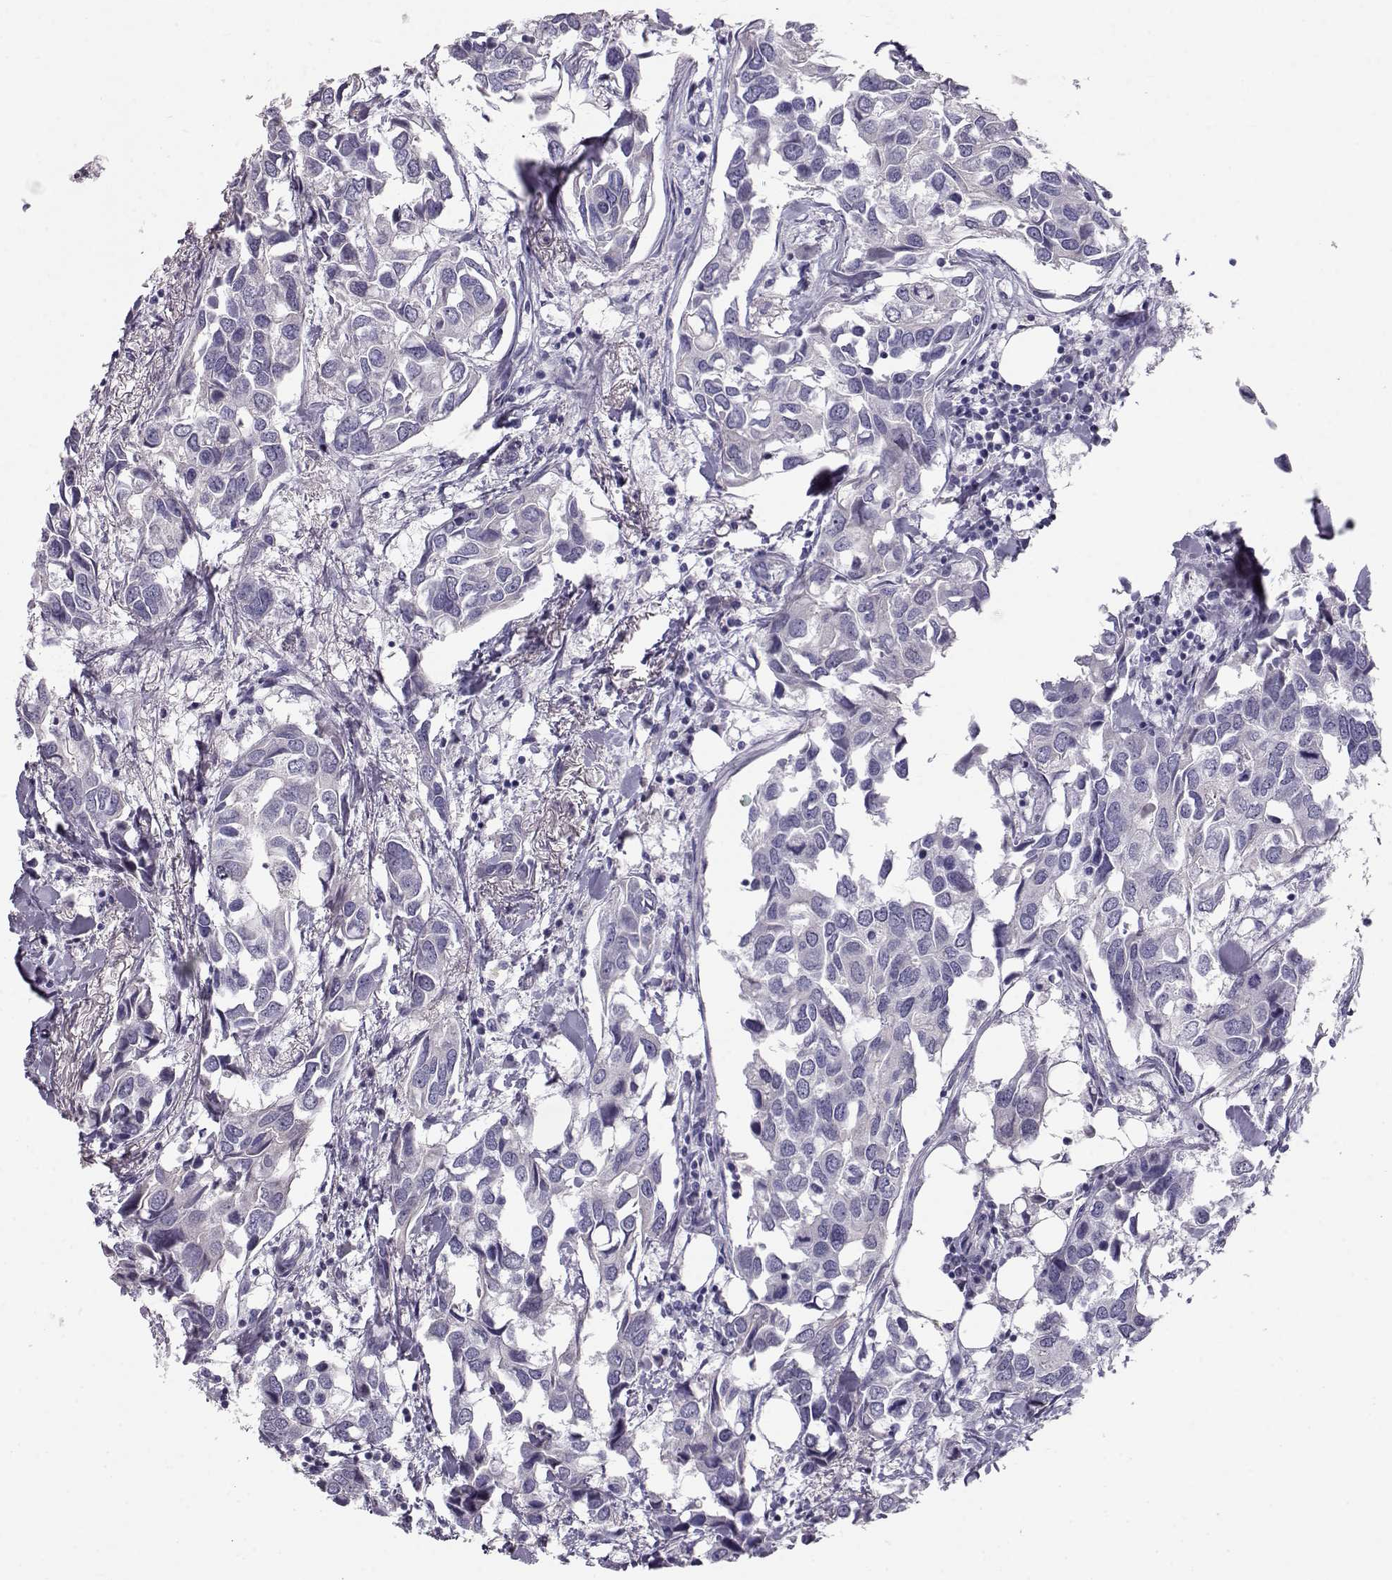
{"staining": {"intensity": "negative", "quantity": "none", "location": "none"}, "tissue": "breast cancer", "cell_type": "Tumor cells", "image_type": "cancer", "snomed": [{"axis": "morphology", "description": "Duct carcinoma"}, {"axis": "topography", "description": "Breast"}], "caption": "This image is of breast cancer (infiltrating ductal carcinoma) stained with immunohistochemistry to label a protein in brown with the nuclei are counter-stained blue. There is no expression in tumor cells.", "gene": "GPR26", "patient": {"sex": "female", "age": 83}}